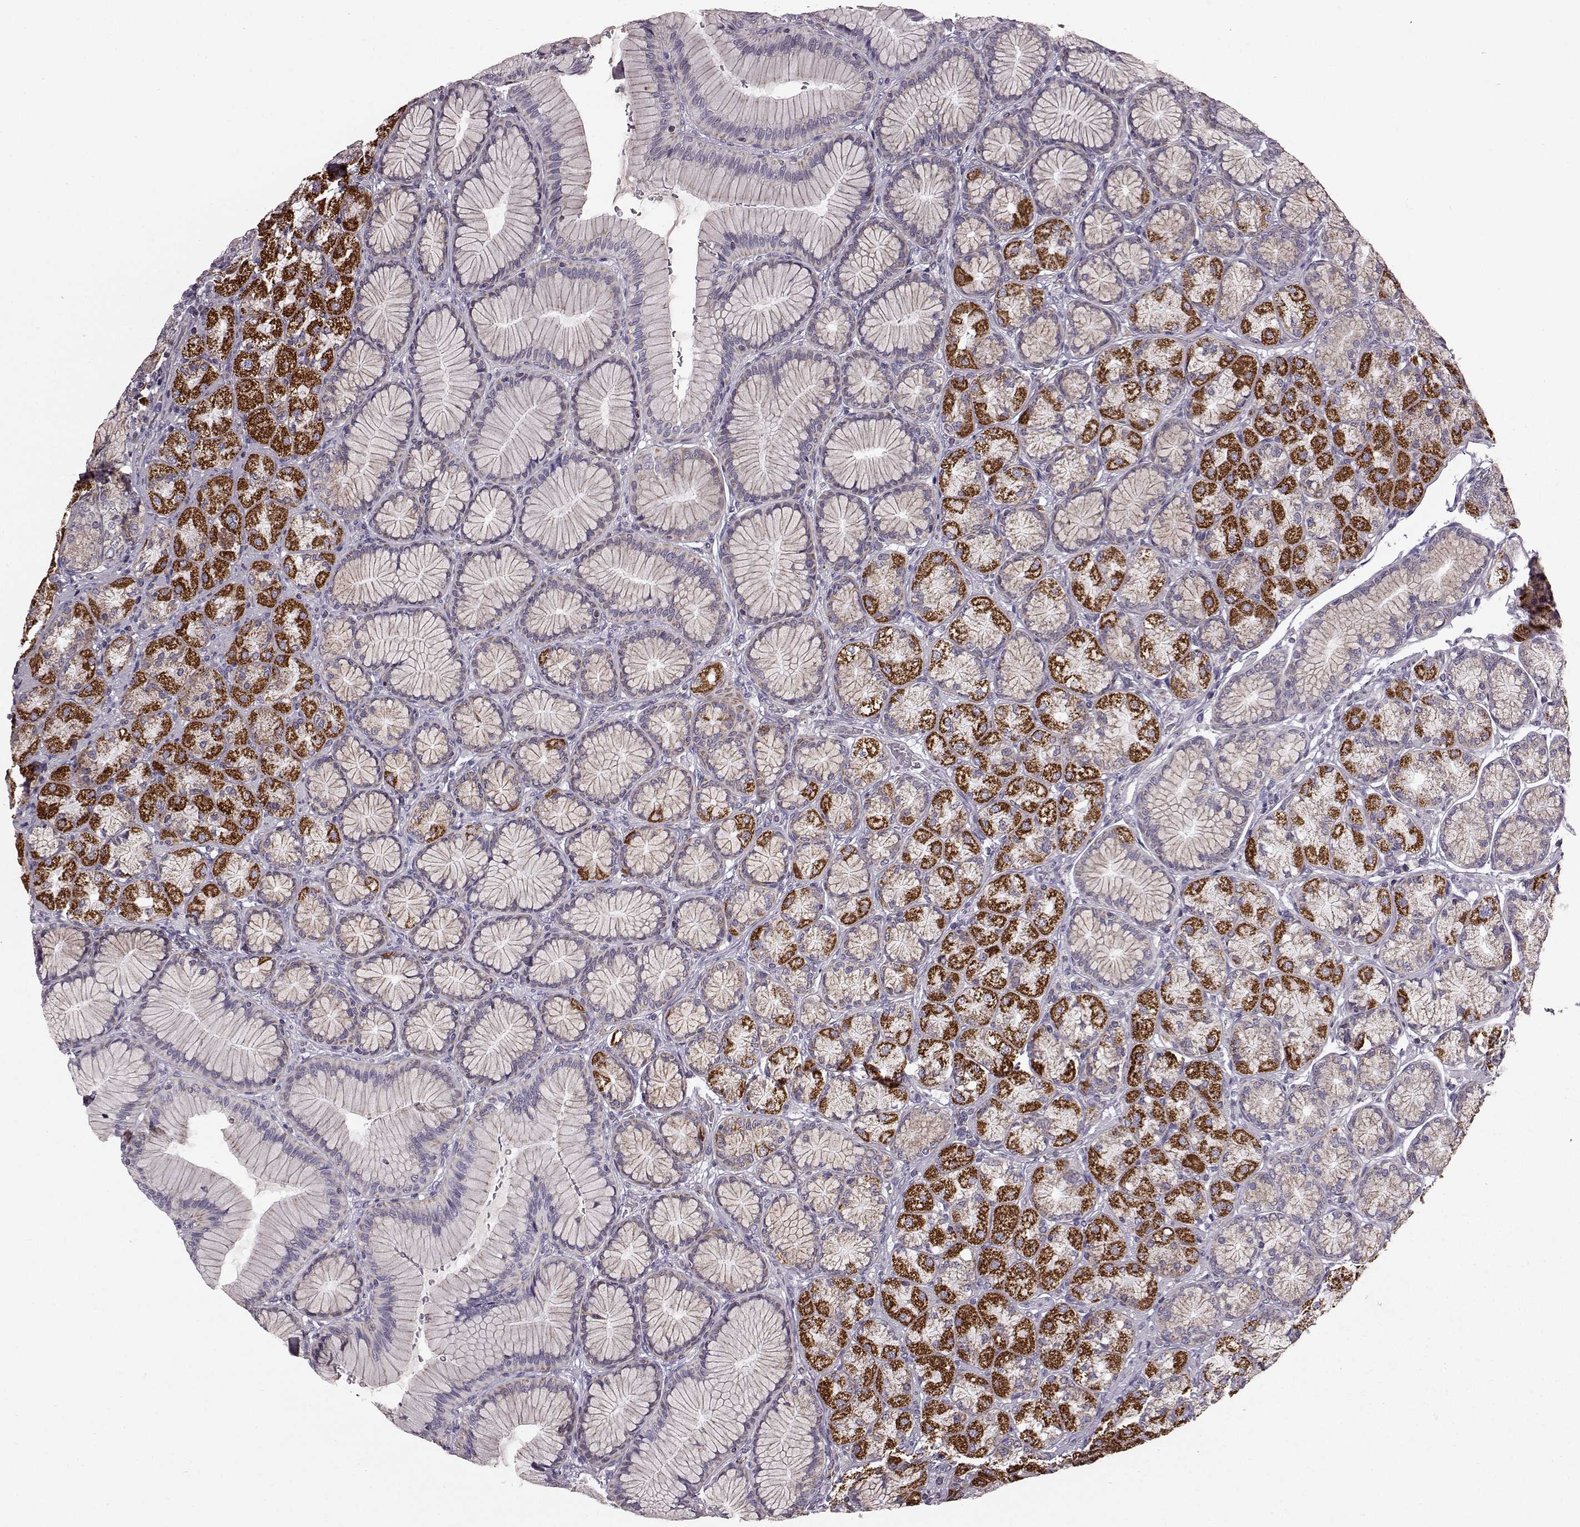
{"staining": {"intensity": "strong", "quantity": "25%-75%", "location": "cytoplasmic/membranous"}, "tissue": "stomach", "cell_type": "Glandular cells", "image_type": "normal", "snomed": [{"axis": "morphology", "description": "Normal tissue, NOS"}, {"axis": "morphology", "description": "Adenocarcinoma, NOS"}, {"axis": "morphology", "description": "Adenocarcinoma, High grade"}, {"axis": "topography", "description": "Stomach, upper"}, {"axis": "topography", "description": "Stomach"}], "caption": "A high-resolution photomicrograph shows immunohistochemistry staining of benign stomach, which demonstrates strong cytoplasmic/membranous staining in about 25%-75% of glandular cells. (Brightfield microscopy of DAB IHC at high magnification).", "gene": "FAM8A1", "patient": {"sex": "female", "age": 65}}